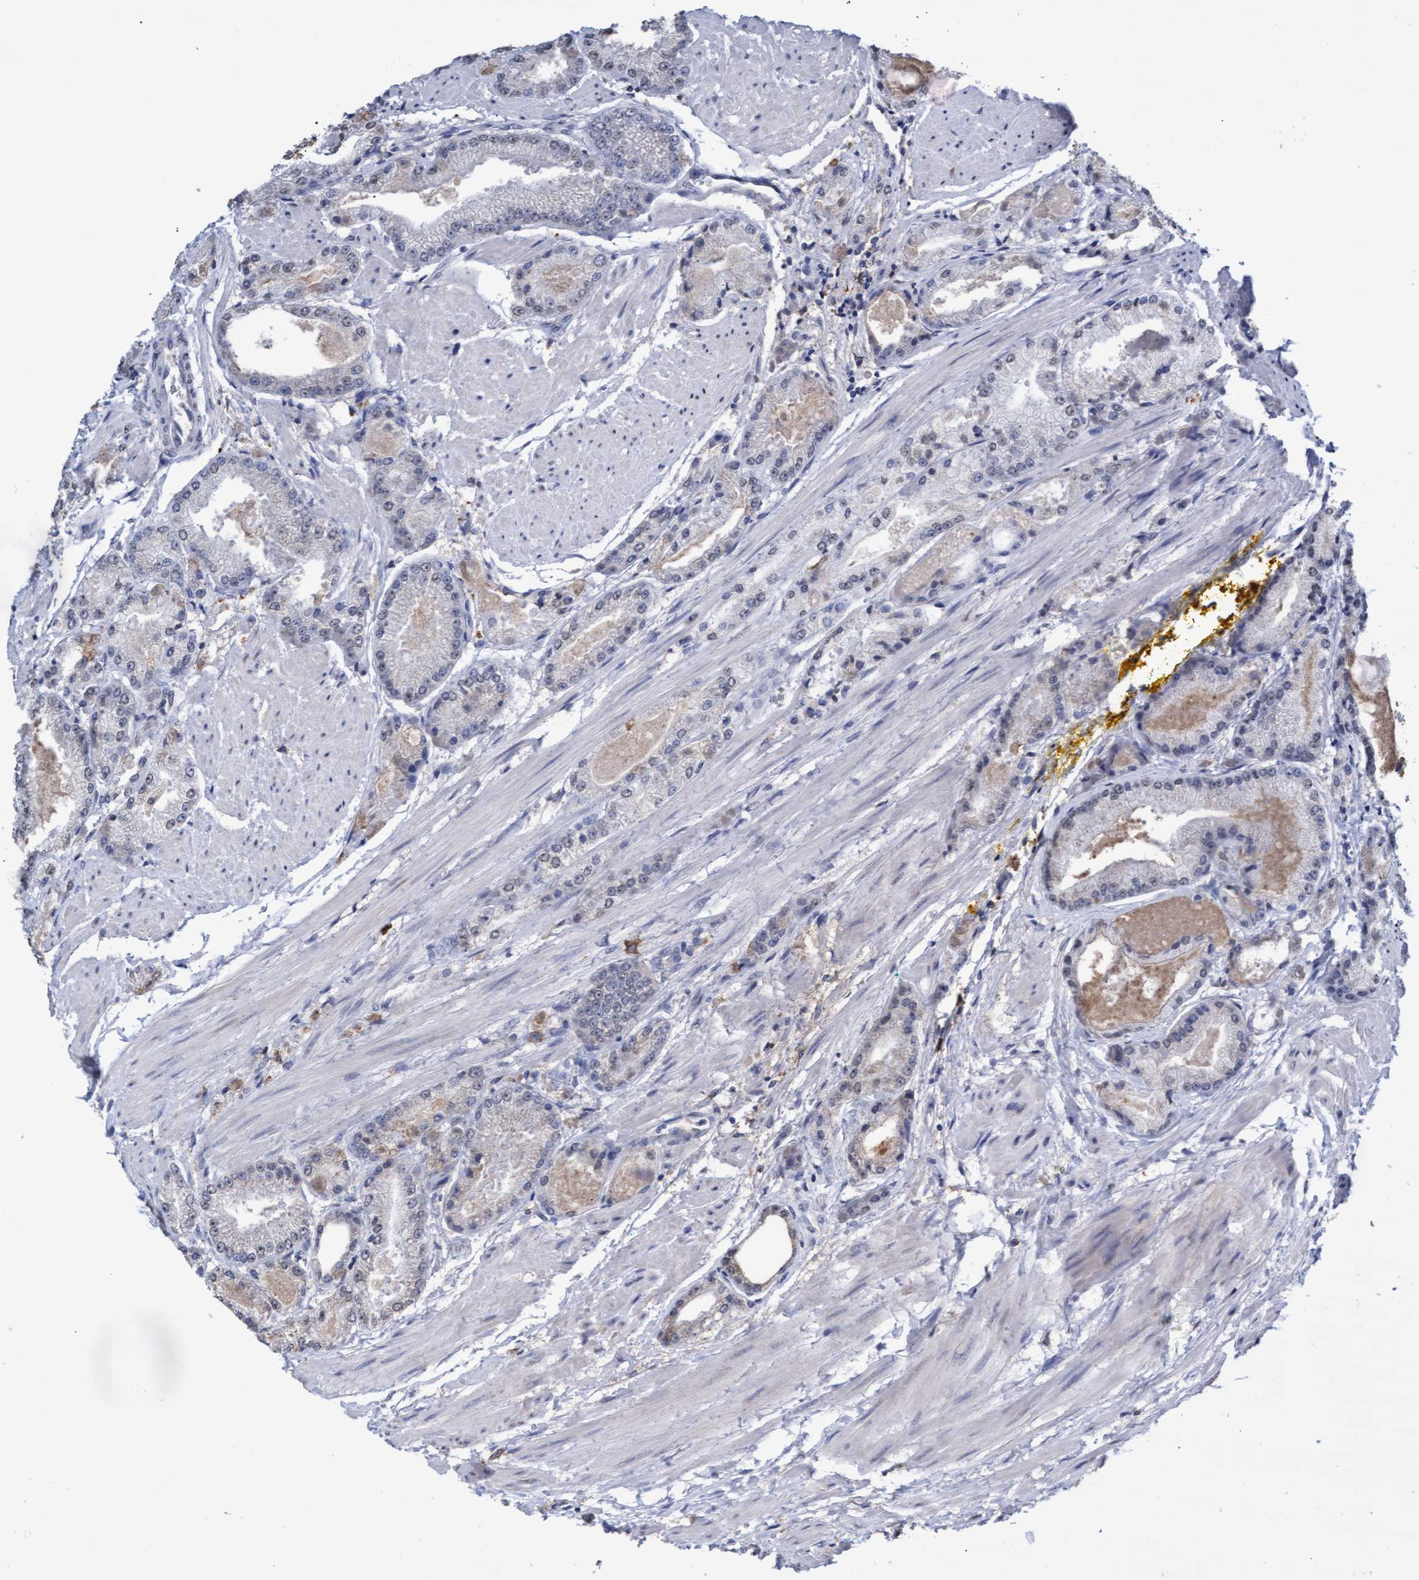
{"staining": {"intensity": "weak", "quantity": "<25%", "location": "cytoplasmic/membranous"}, "tissue": "prostate cancer", "cell_type": "Tumor cells", "image_type": "cancer", "snomed": [{"axis": "morphology", "description": "Adenocarcinoma, High grade"}, {"axis": "topography", "description": "Prostate"}], "caption": "A photomicrograph of prostate cancer (high-grade adenocarcinoma) stained for a protein displays no brown staining in tumor cells.", "gene": "GPR39", "patient": {"sex": "male", "age": 50}}